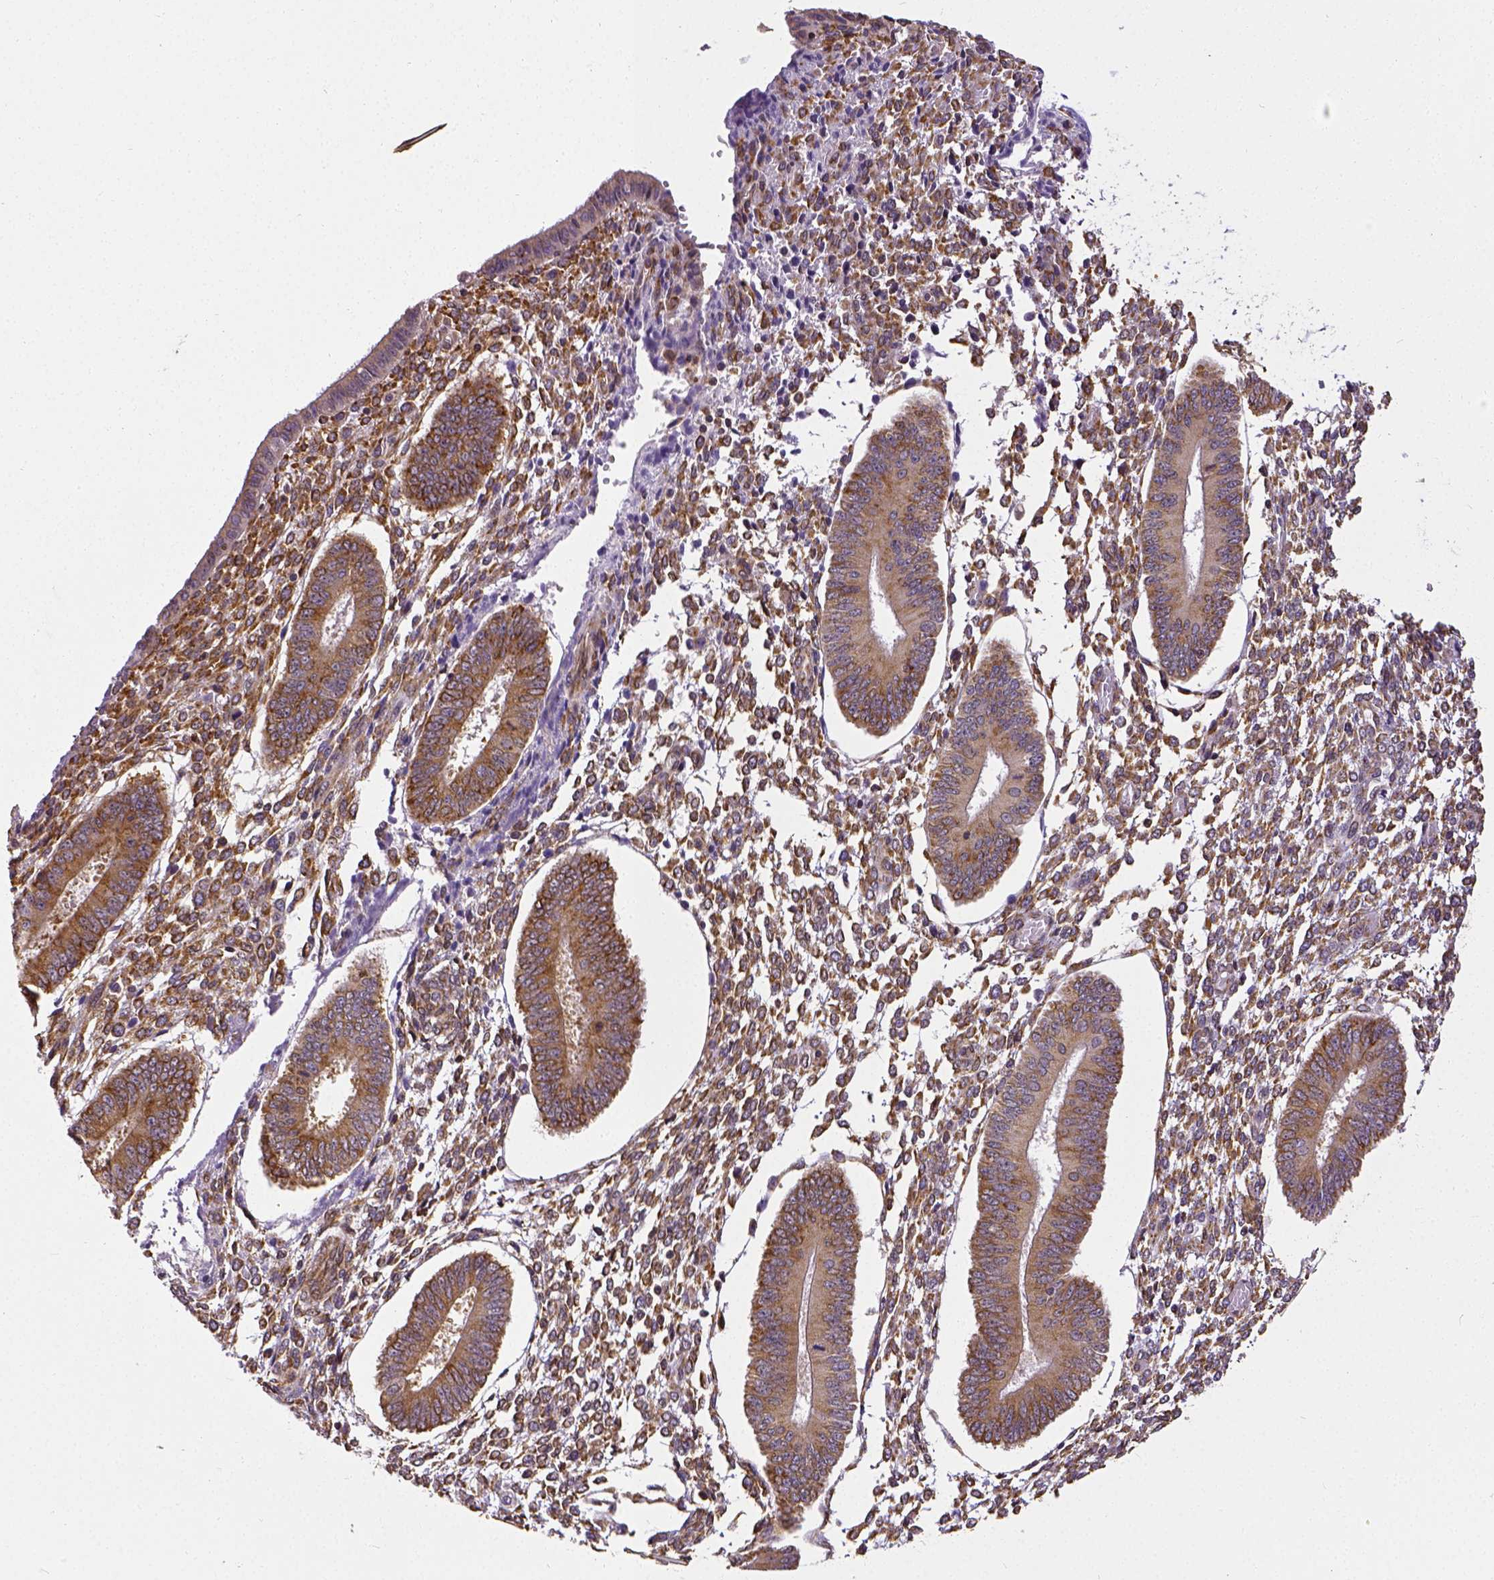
{"staining": {"intensity": "strong", "quantity": ">75%", "location": "cytoplasmic/membranous"}, "tissue": "endometrium", "cell_type": "Cells in endometrial stroma", "image_type": "normal", "snomed": [{"axis": "morphology", "description": "Normal tissue, NOS"}, {"axis": "topography", "description": "Endometrium"}], "caption": "A high amount of strong cytoplasmic/membranous expression is appreciated in about >75% of cells in endometrial stroma in normal endometrium. (DAB (3,3'-diaminobenzidine) = brown stain, brightfield microscopy at high magnification).", "gene": "MTDH", "patient": {"sex": "female", "age": 42}}